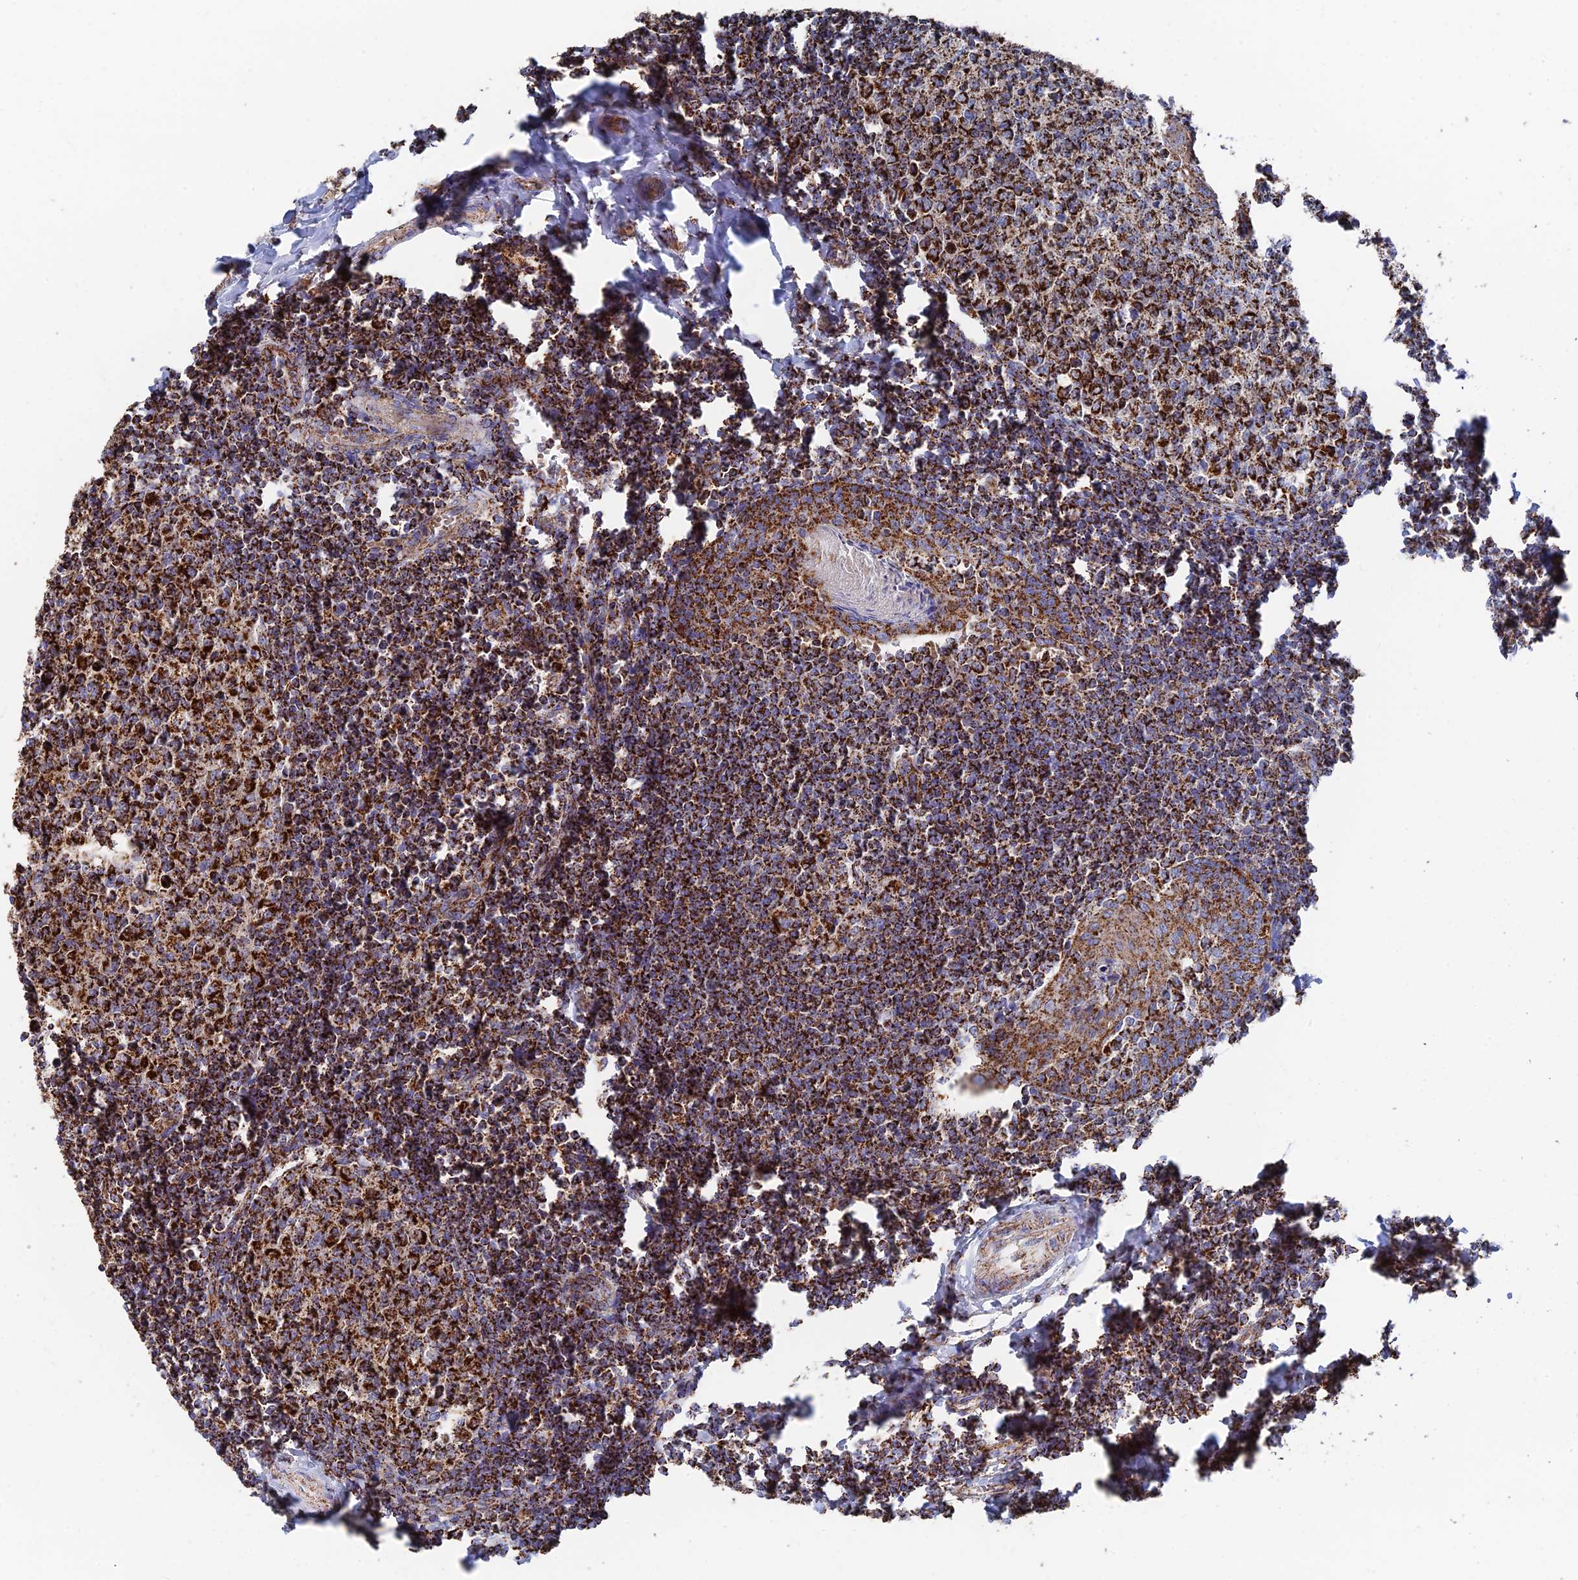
{"staining": {"intensity": "strong", "quantity": ">75%", "location": "cytoplasmic/membranous"}, "tissue": "tonsil", "cell_type": "Germinal center cells", "image_type": "normal", "snomed": [{"axis": "morphology", "description": "Normal tissue, NOS"}, {"axis": "topography", "description": "Tonsil"}], "caption": "Brown immunohistochemical staining in unremarkable human tonsil shows strong cytoplasmic/membranous expression in about >75% of germinal center cells.", "gene": "HAUS8", "patient": {"sex": "female", "age": 19}}